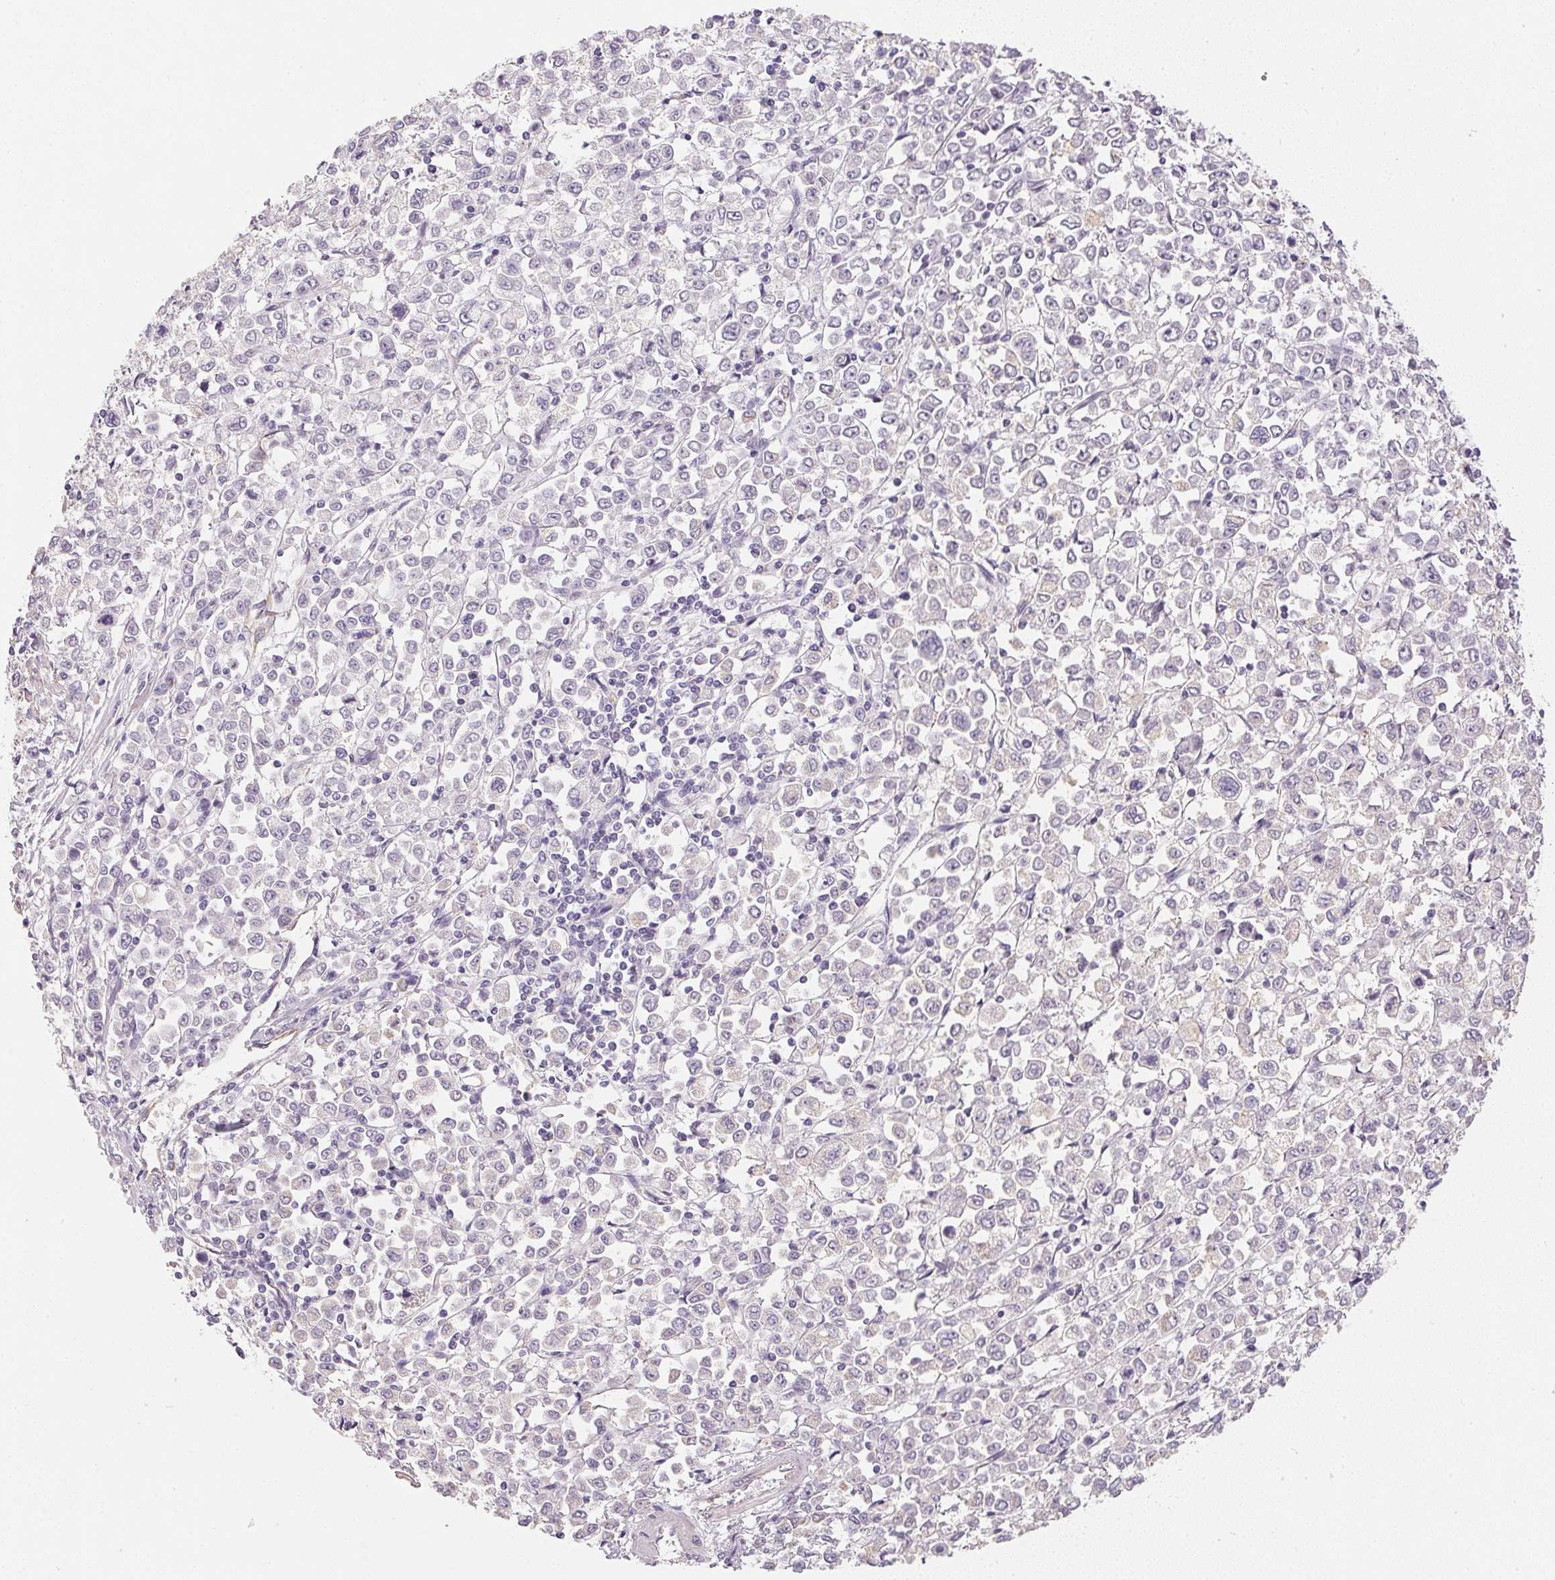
{"staining": {"intensity": "negative", "quantity": "none", "location": "none"}, "tissue": "stomach cancer", "cell_type": "Tumor cells", "image_type": "cancer", "snomed": [{"axis": "morphology", "description": "Adenocarcinoma, NOS"}, {"axis": "topography", "description": "Stomach, upper"}], "caption": "DAB immunohistochemical staining of stomach cancer (adenocarcinoma) shows no significant positivity in tumor cells. (DAB IHC visualized using brightfield microscopy, high magnification).", "gene": "SMYD1", "patient": {"sex": "male", "age": 70}}